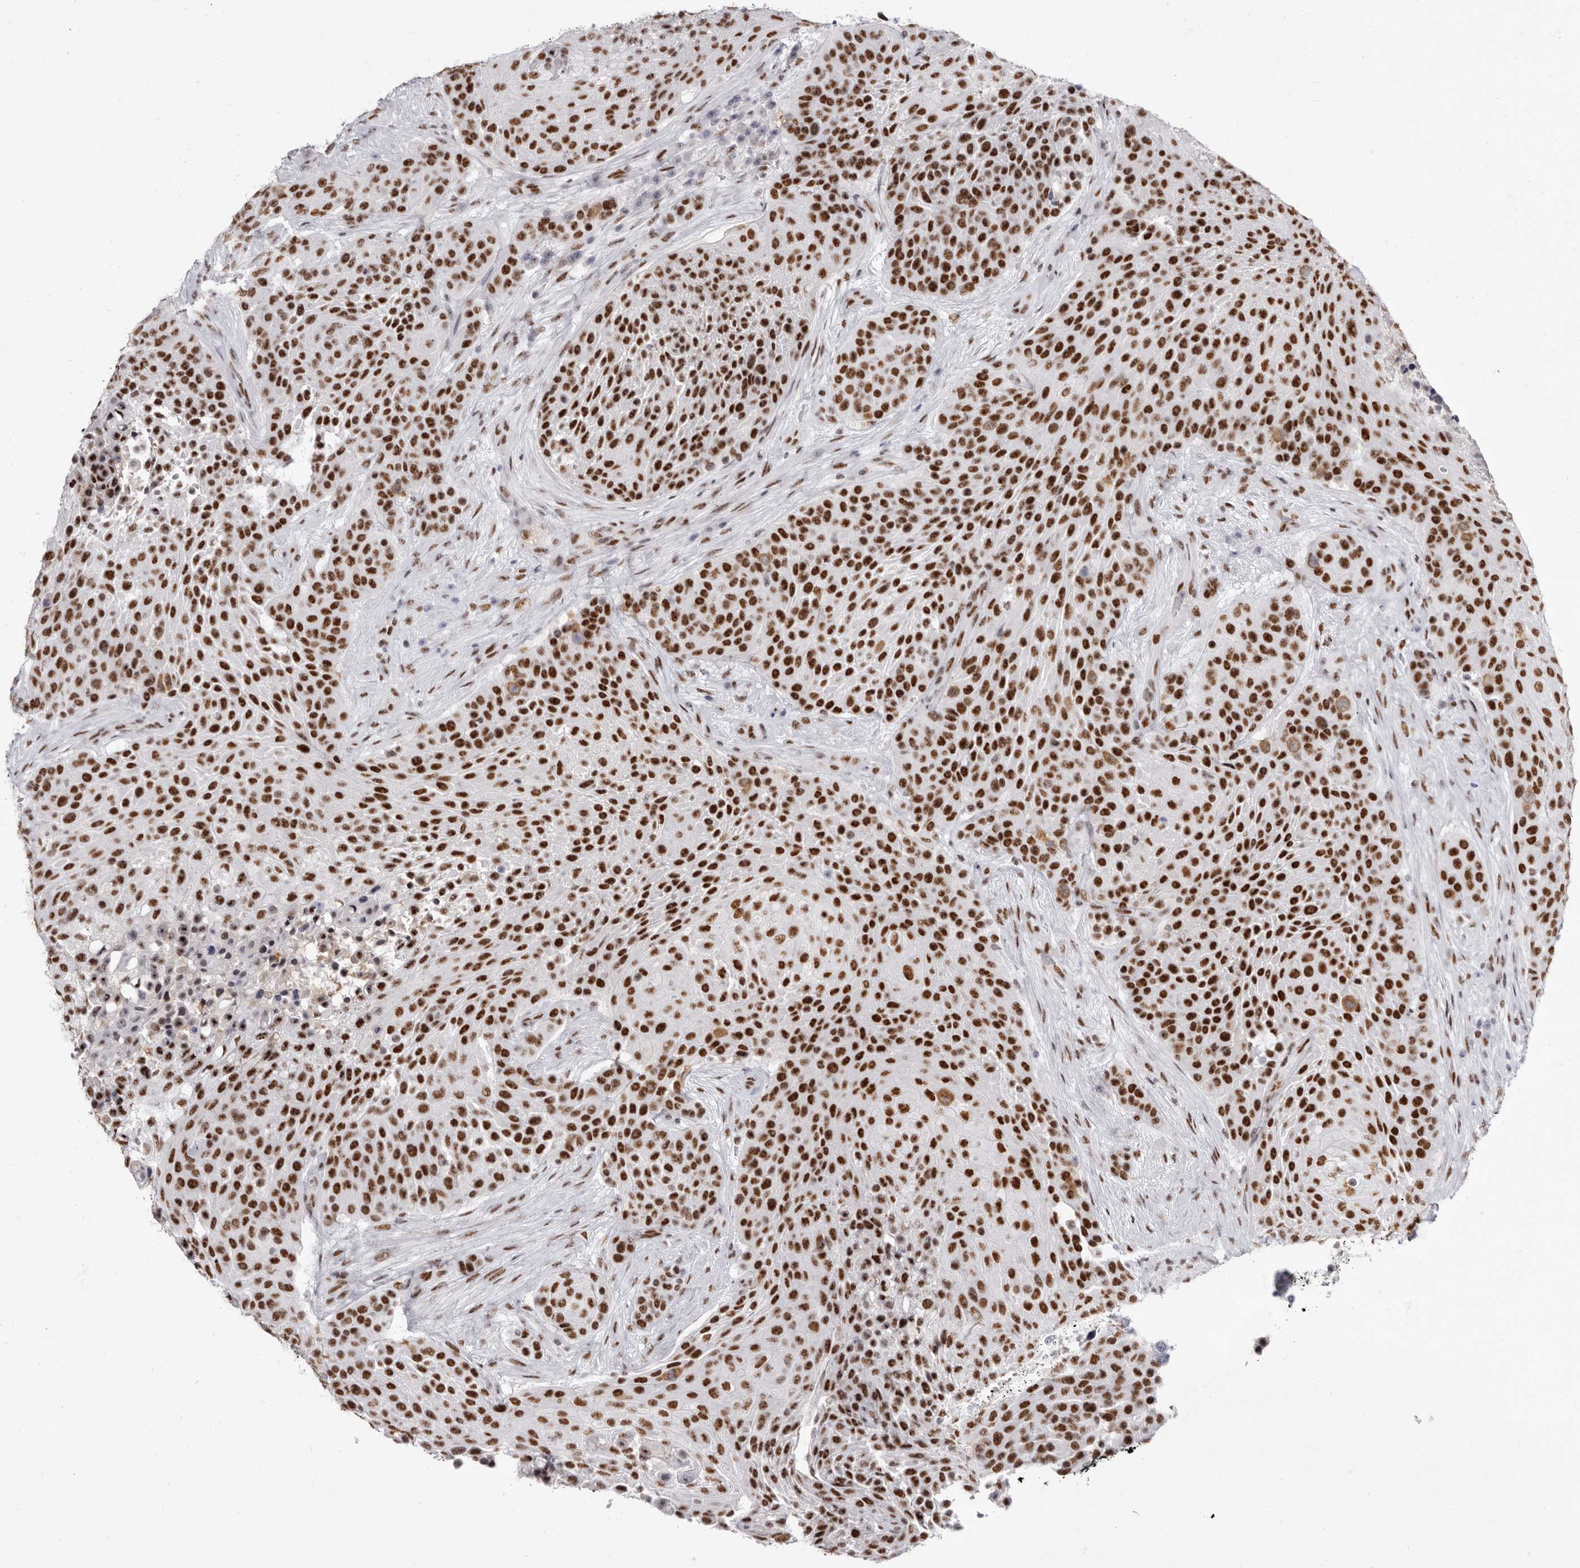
{"staining": {"intensity": "strong", "quantity": ">75%", "location": "nuclear"}, "tissue": "urothelial cancer", "cell_type": "Tumor cells", "image_type": "cancer", "snomed": [{"axis": "morphology", "description": "Urothelial carcinoma, High grade"}, {"axis": "topography", "description": "Urinary bladder"}], "caption": "IHC image of urothelial carcinoma (high-grade) stained for a protein (brown), which shows high levels of strong nuclear expression in approximately >75% of tumor cells.", "gene": "ZNF326", "patient": {"sex": "female", "age": 63}}